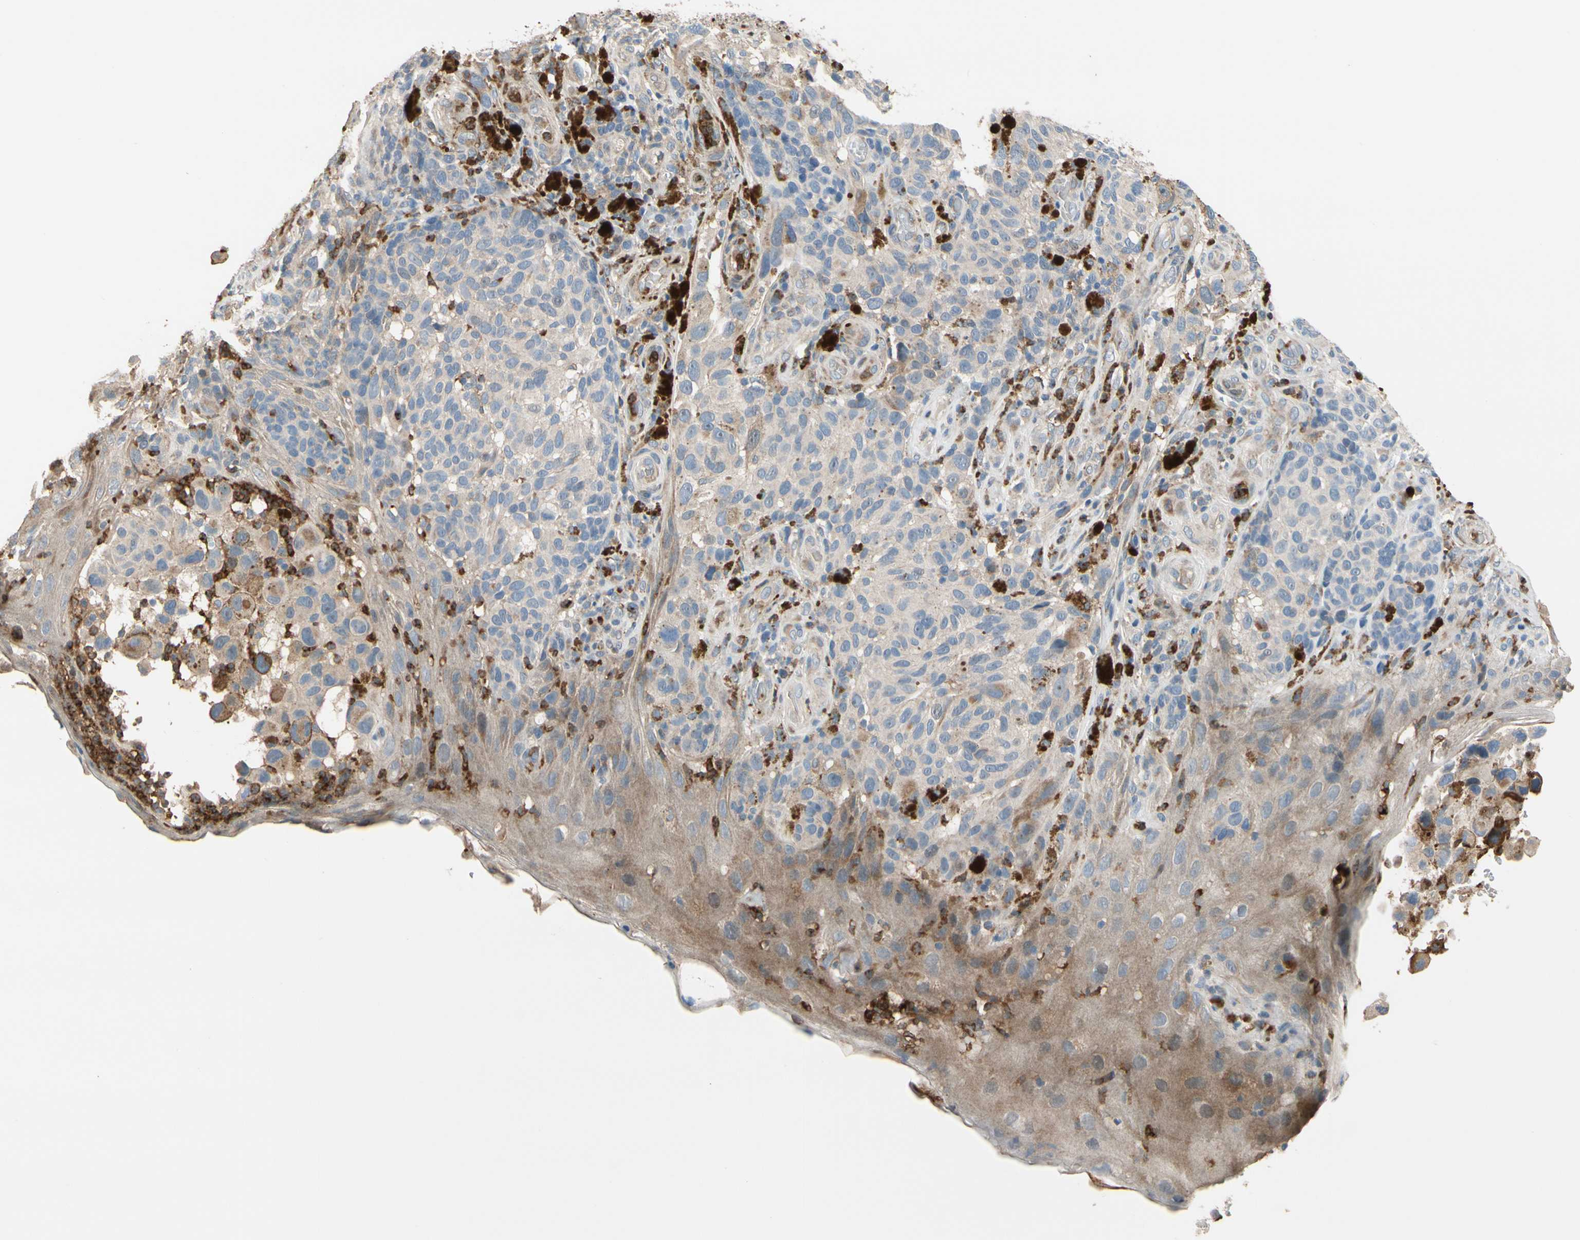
{"staining": {"intensity": "weak", "quantity": "<25%", "location": "cytoplasmic/membranous"}, "tissue": "melanoma", "cell_type": "Tumor cells", "image_type": "cancer", "snomed": [{"axis": "morphology", "description": "Malignant melanoma, NOS"}, {"axis": "topography", "description": "Skin"}], "caption": "Protein analysis of melanoma displays no significant expression in tumor cells. (Immunohistochemistry (ihc), brightfield microscopy, high magnification).", "gene": "SIGLEC5", "patient": {"sex": "female", "age": 73}}